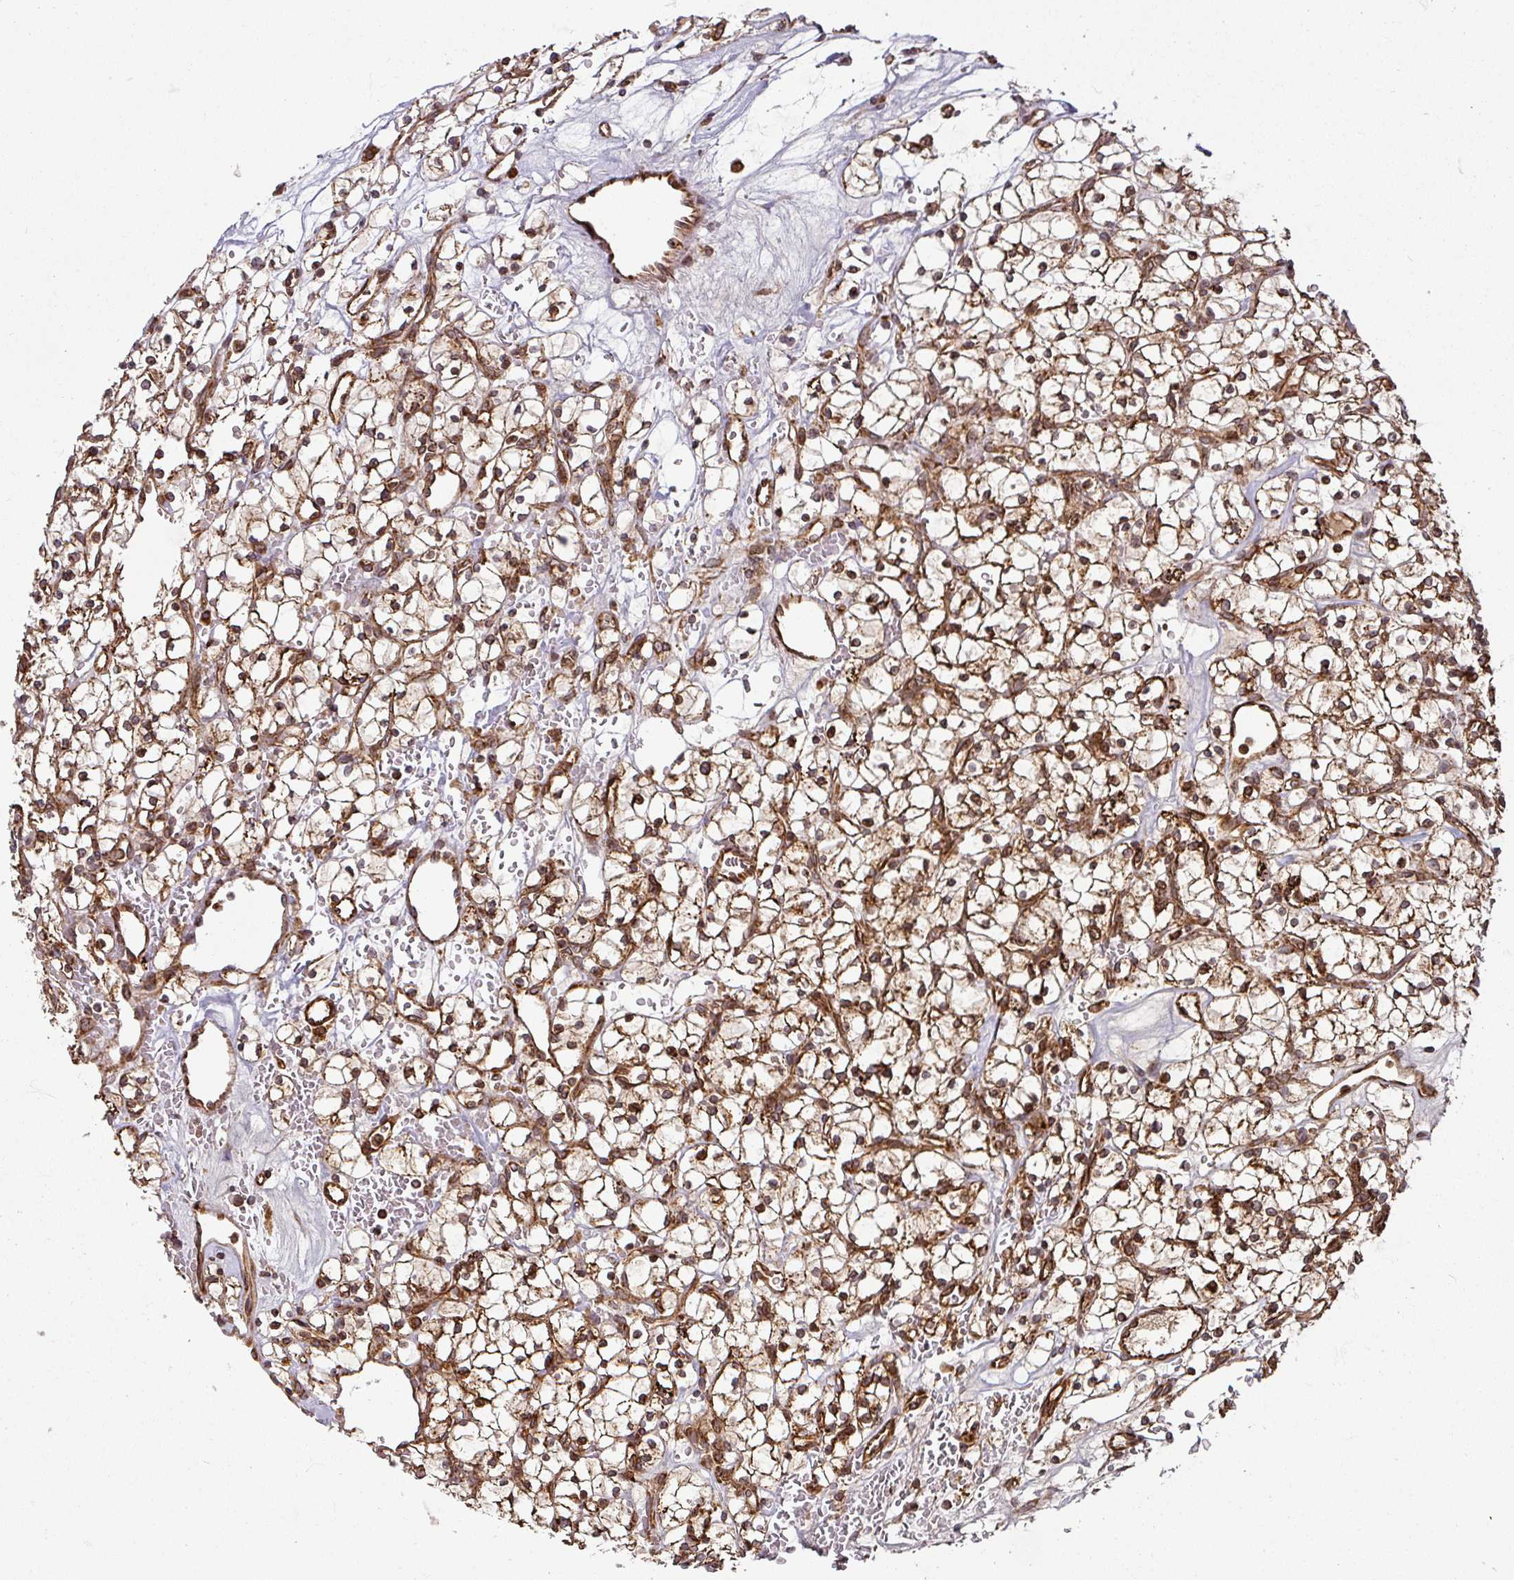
{"staining": {"intensity": "moderate", "quantity": ">75%", "location": "cytoplasmic/membranous"}, "tissue": "renal cancer", "cell_type": "Tumor cells", "image_type": "cancer", "snomed": [{"axis": "morphology", "description": "Adenocarcinoma, NOS"}, {"axis": "topography", "description": "Kidney"}], "caption": "There is medium levels of moderate cytoplasmic/membranous staining in tumor cells of renal cancer, as demonstrated by immunohistochemical staining (brown color).", "gene": "TRAP1", "patient": {"sex": "female", "age": 64}}